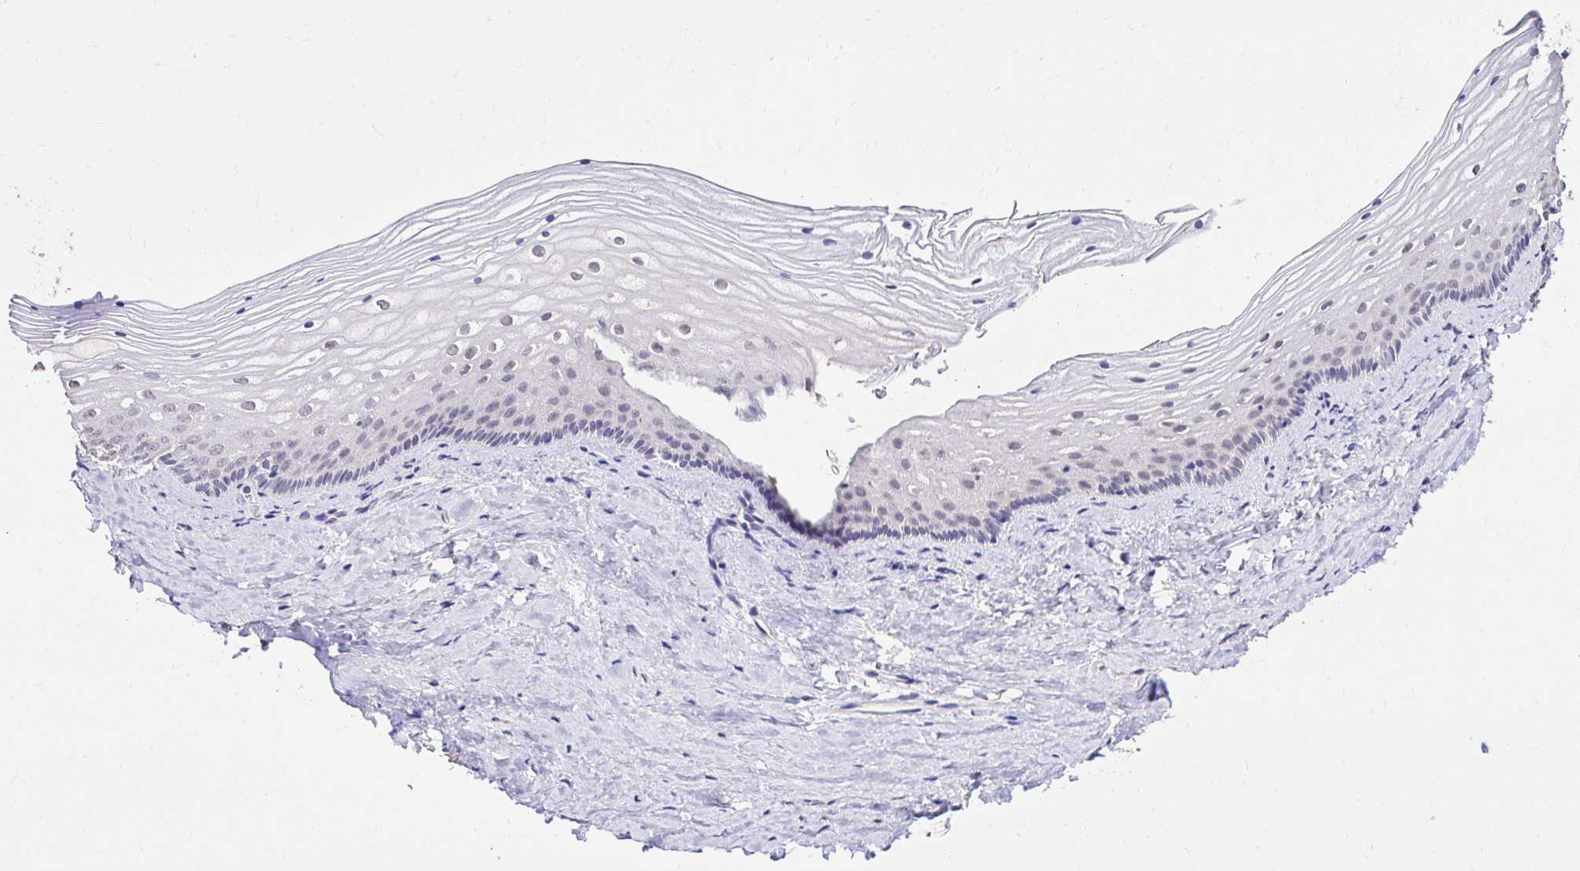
{"staining": {"intensity": "negative", "quantity": "none", "location": "none"}, "tissue": "vagina", "cell_type": "Squamous epithelial cells", "image_type": "normal", "snomed": [{"axis": "morphology", "description": "Normal tissue, NOS"}, {"axis": "topography", "description": "Vagina"}], "caption": "Immunohistochemical staining of normal vagina shows no significant staining in squamous epithelial cells. (DAB (3,3'-diaminobenzidine) immunohistochemistry (IHC) with hematoxylin counter stain).", "gene": "KIAA1210", "patient": {"sex": "female", "age": 45}}